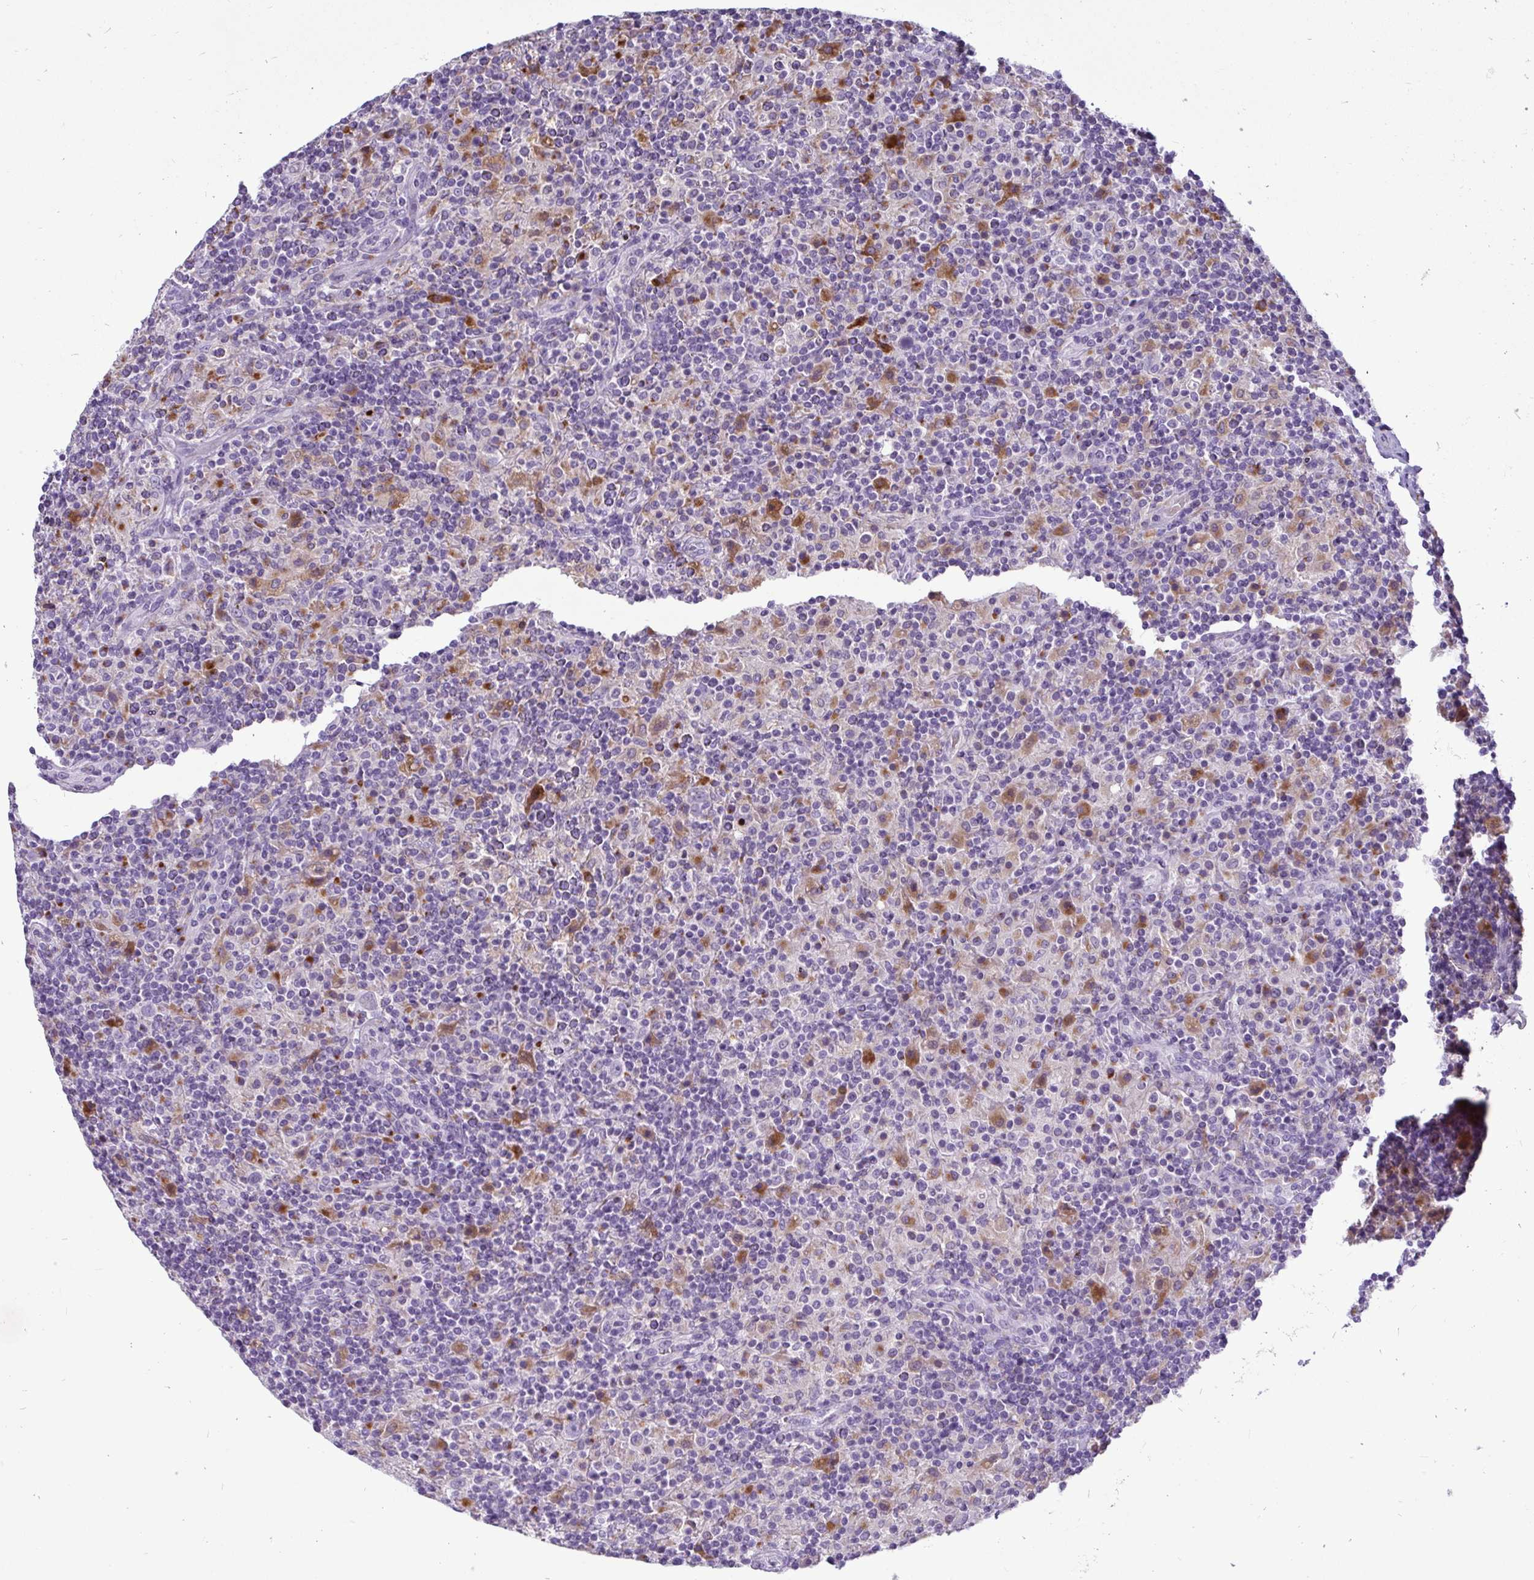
{"staining": {"intensity": "negative", "quantity": "none", "location": "none"}, "tissue": "lymphoma", "cell_type": "Tumor cells", "image_type": "cancer", "snomed": [{"axis": "morphology", "description": "Hodgkin's disease, NOS"}, {"axis": "topography", "description": "Lymph node"}], "caption": "Human lymphoma stained for a protein using immunohistochemistry reveals no expression in tumor cells.", "gene": "CTSZ", "patient": {"sex": "male", "age": 70}}